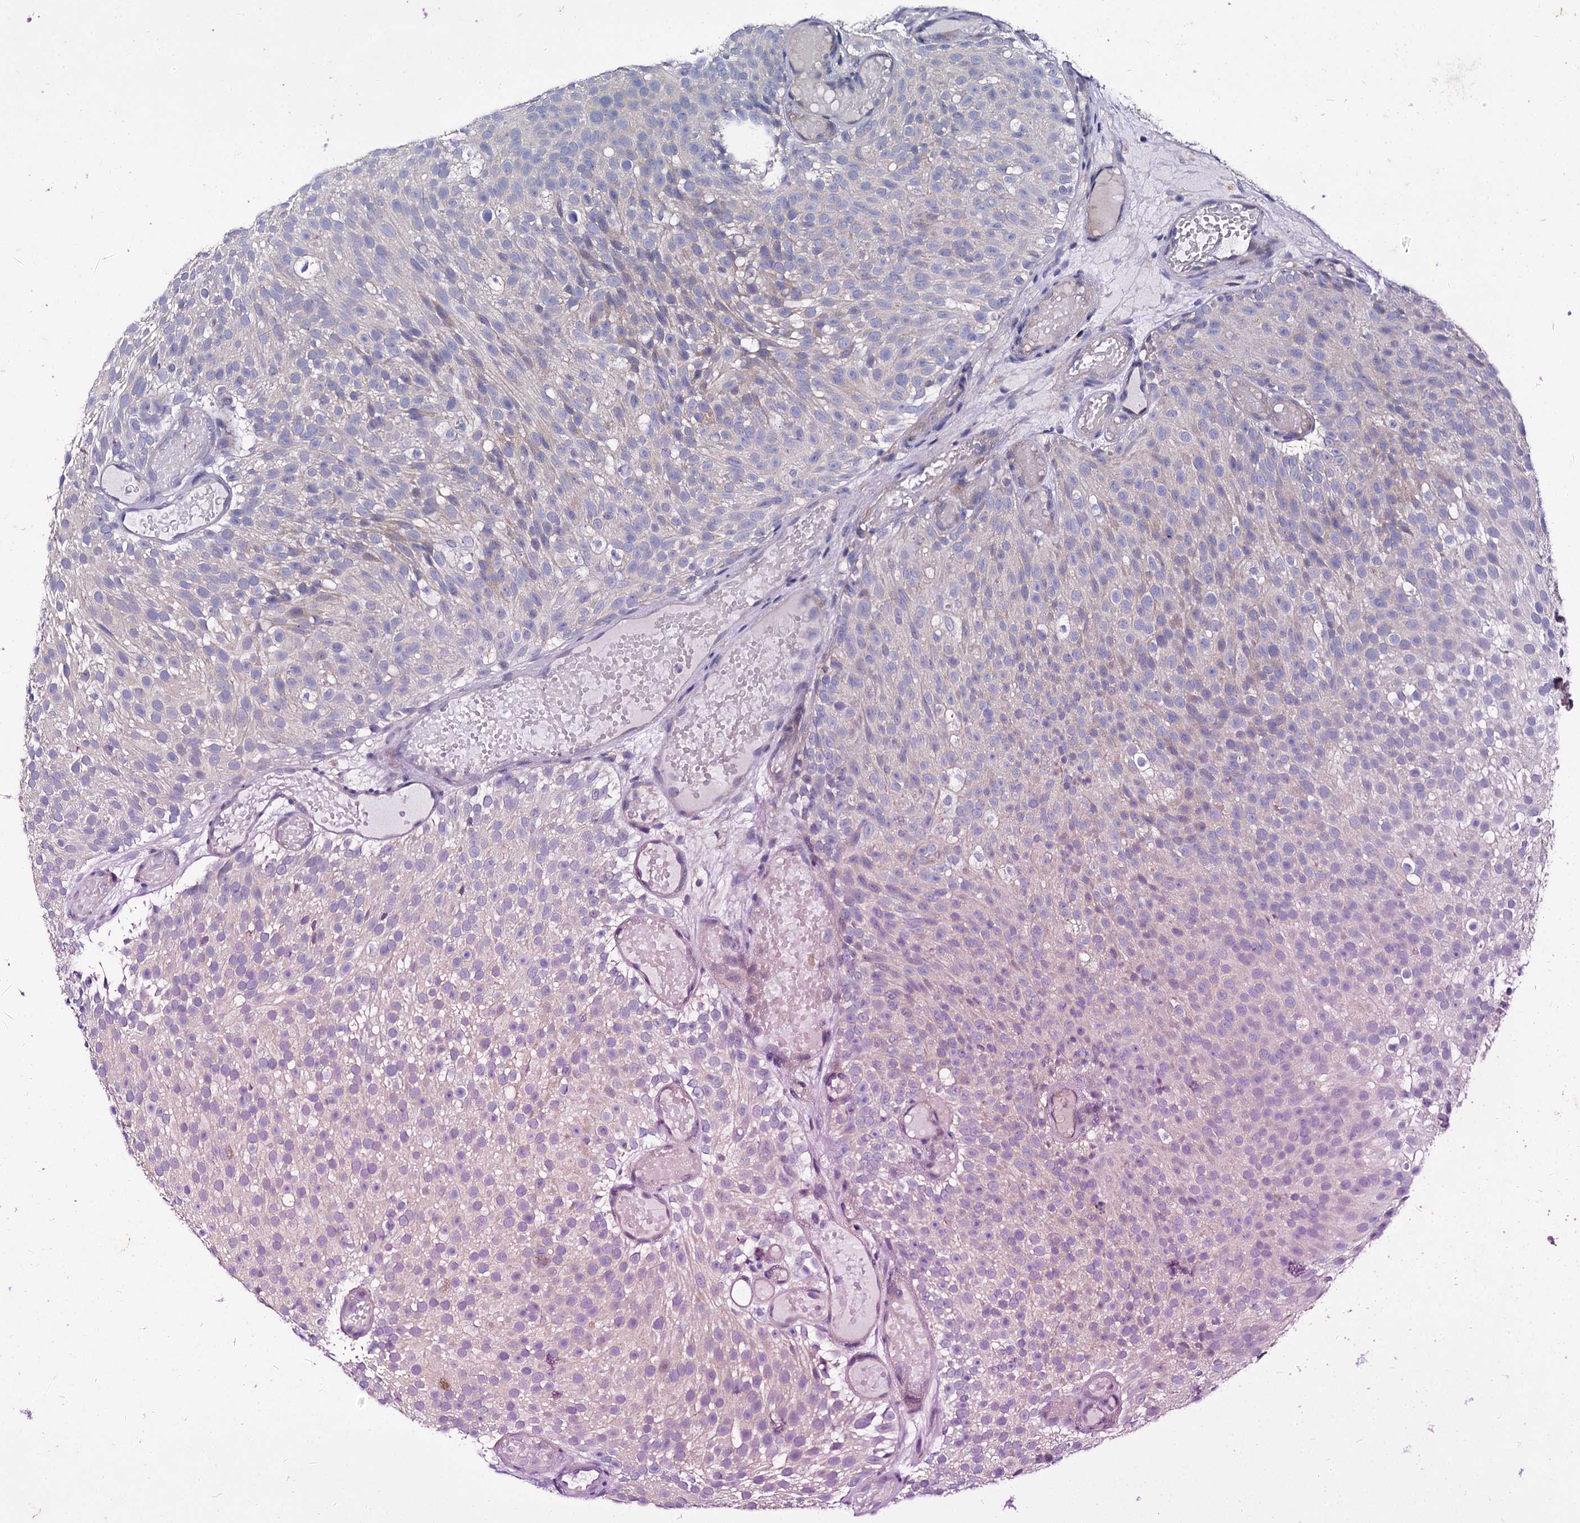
{"staining": {"intensity": "negative", "quantity": "none", "location": "none"}, "tissue": "urothelial cancer", "cell_type": "Tumor cells", "image_type": "cancer", "snomed": [{"axis": "morphology", "description": "Urothelial carcinoma, Low grade"}, {"axis": "topography", "description": "Urinary bladder"}], "caption": "Protein analysis of urothelial cancer exhibits no significant expression in tumor cells.", "gene": "PANX2", "patient": {"sex": "male", "age": 78}}